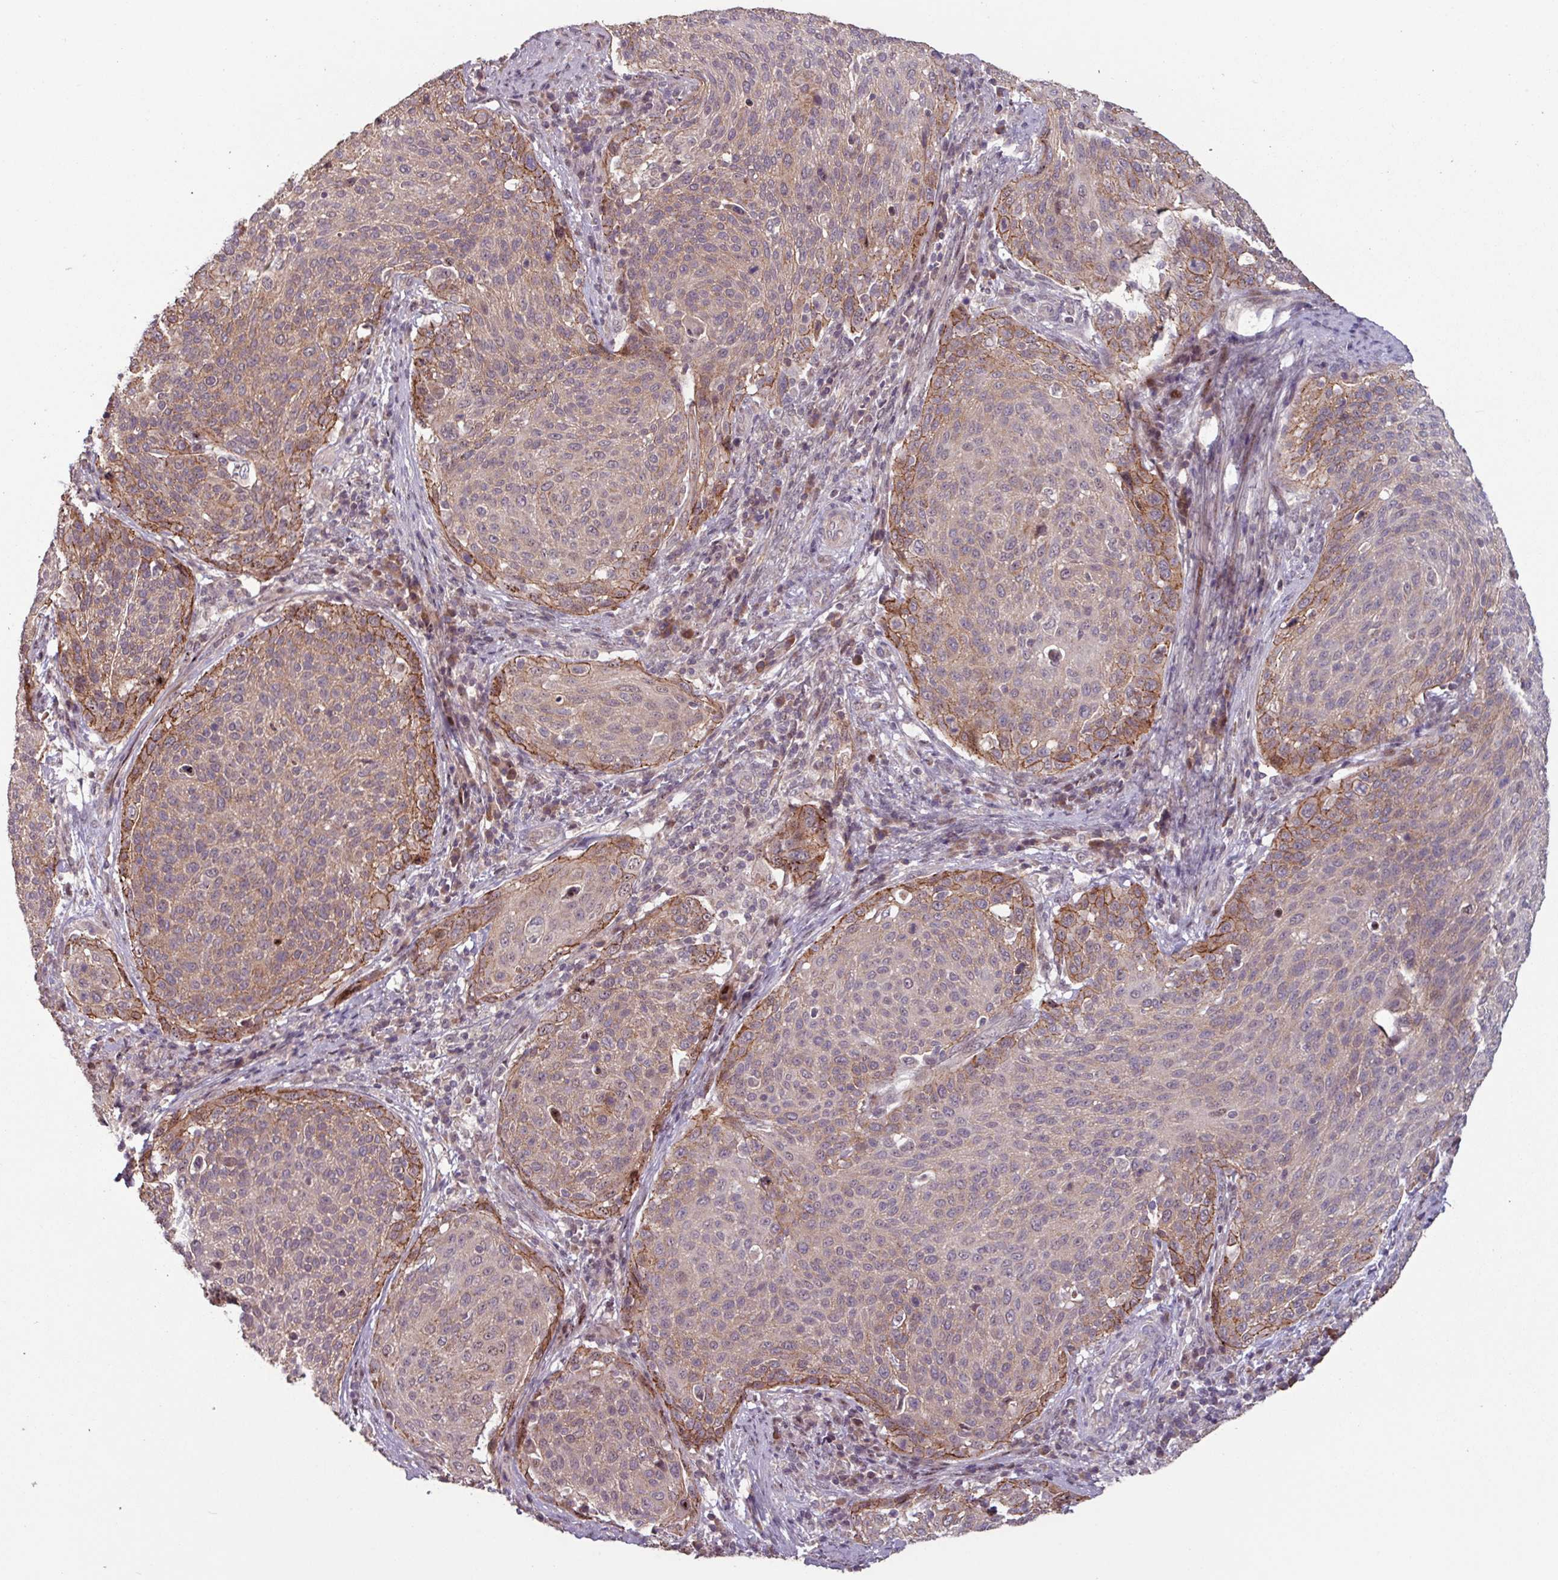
{"staining": {"intensity": "moderate", "quantity": "25%-75%", "location": "cytoplasmic/membranous,nuclear"}, "tissue": "cervical cancer", "cell_type": "Tumor cells", "image_type": "cancer", "snomed": [{"axis": "morphology", "description": "Squamous cell carcinoma, NOS"}, {"axis": "topography", "description": "Cervix"}], "caption": "Immunohistochemical staining of human squamous cell carcinoma (cervical) shows medium levels of moderate cytoplasmic/membranous and nuclear positivity in about 25%-75% of tumor cells. (DAB IHC with brightfield microscopy, high magnification).", "gene": "TMEM88", "patient": {"sex": "female", "age": 31}}